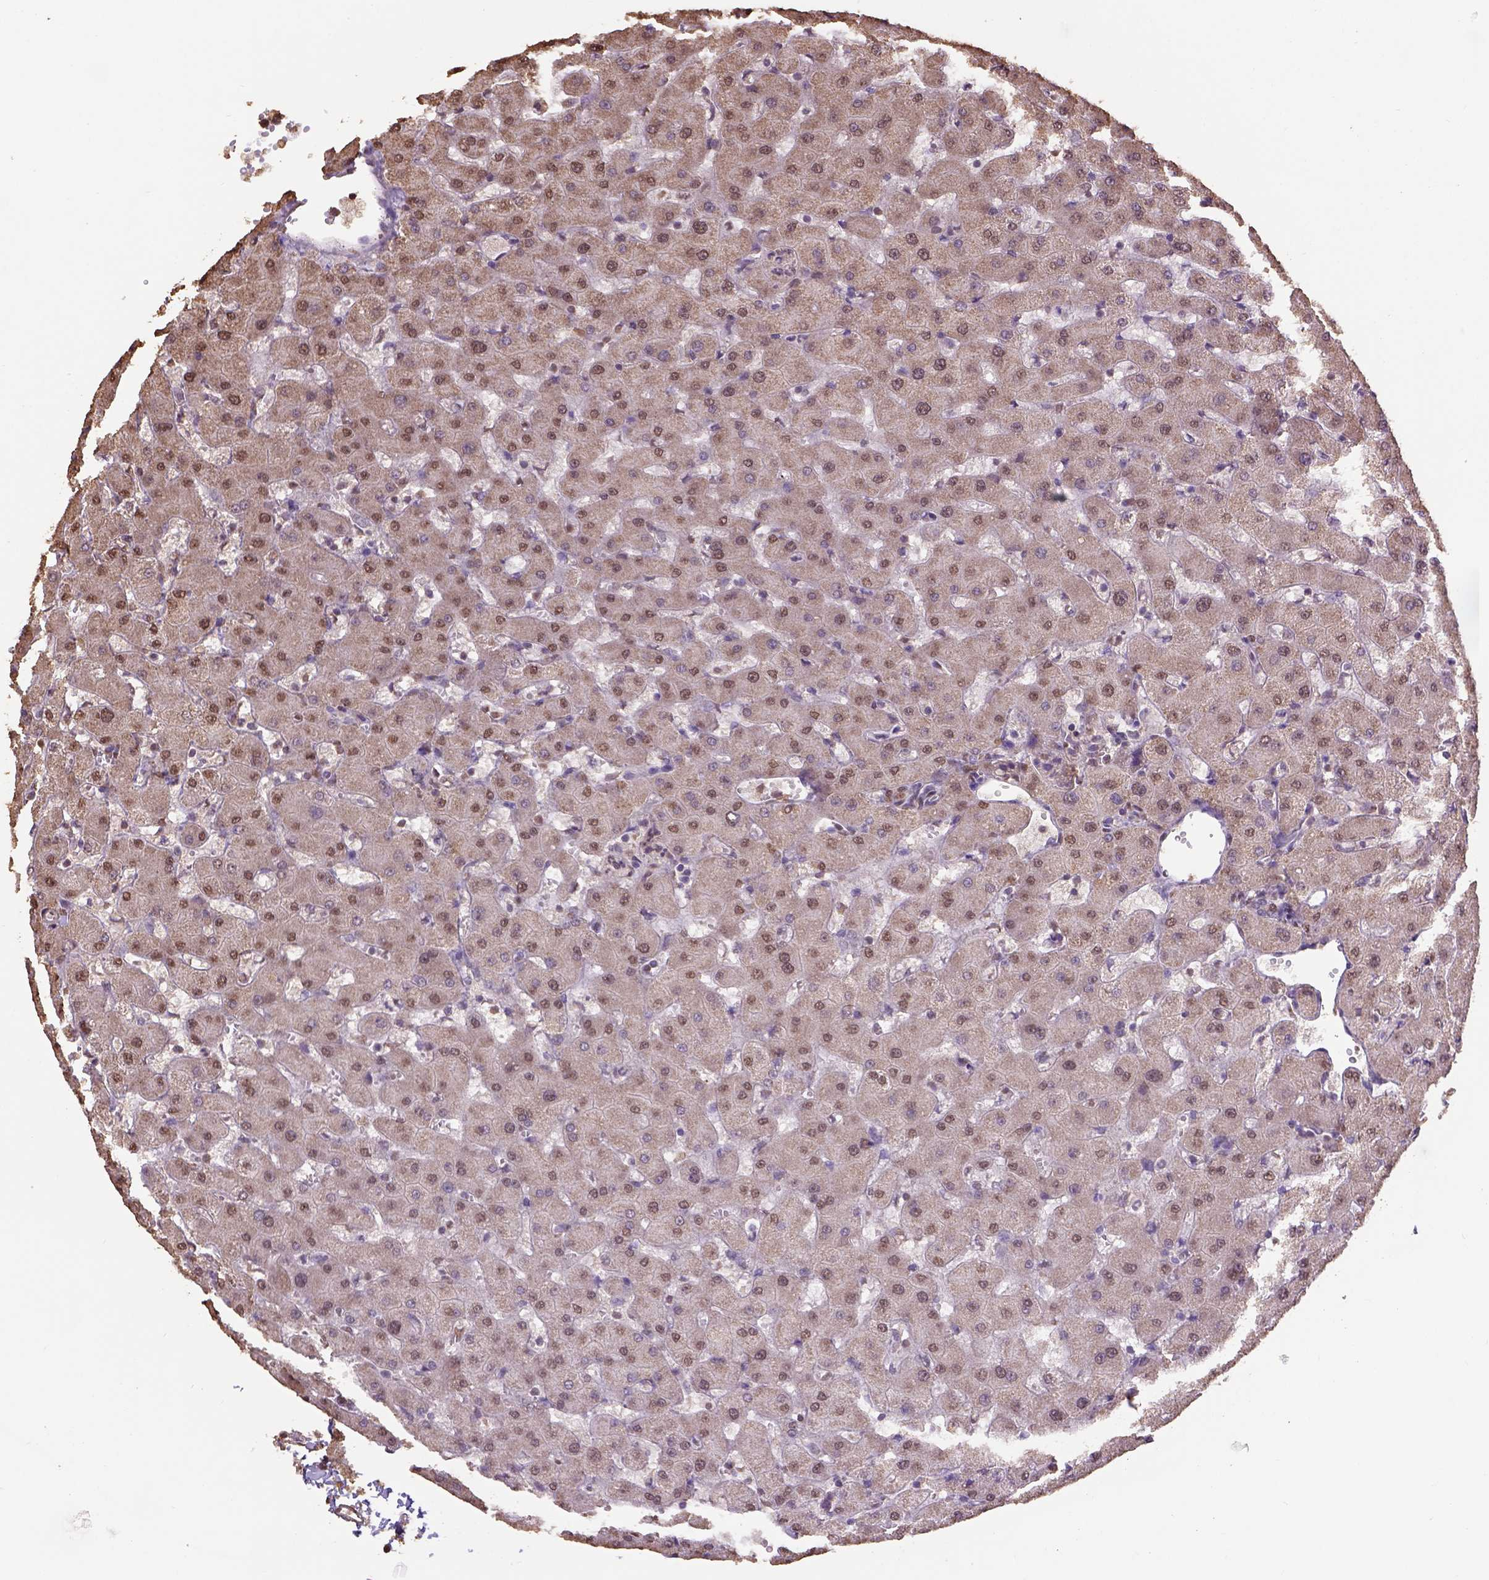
{"staining": {"intensity": "moderate", "quantity": ">75%", "location": "nuclear"}, "tissue": "liver", "cell_type": "Cholangiocytes", "image_type": "normal", "snomed": [{"axis": "morphology", "description": "Normal tissue, NOS"}, {"axis": "topography", "description": "Liver"}], "caption": "Immunohistochemistry (DAB (3,3'-diaminobenzidine)) staining of benign human liver reveals moderate nuclear protein positivity in approximately >75% of cholangiocytes. (Brightfield microscopy of DAB IHC at high magnification).", "gene": "CSTF2T", "patient": {"sex": "female", "age": 63}}